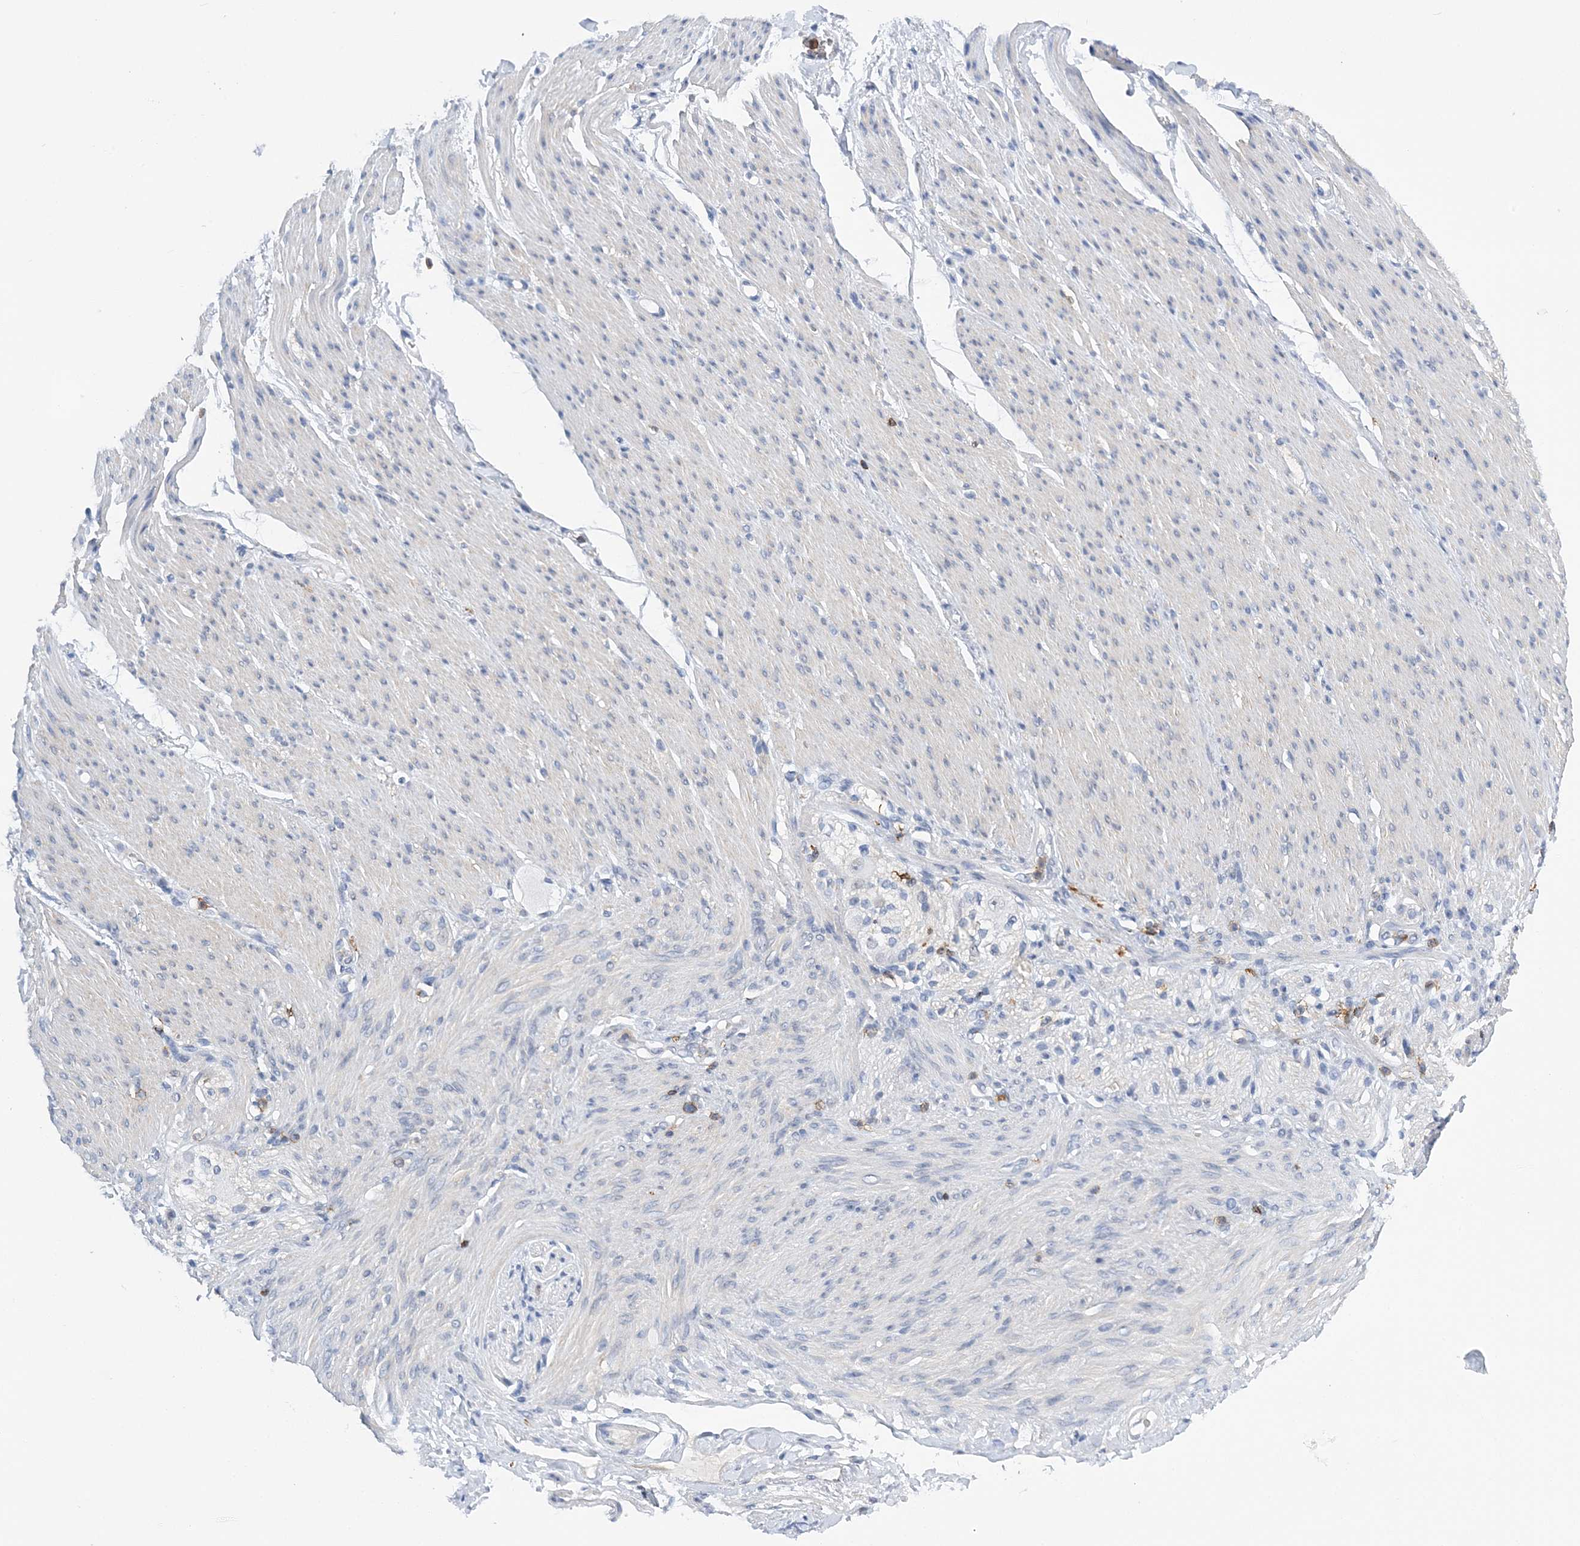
{"staining": {"intensity": "negative", "quantity": "none", "location": "none"}, "tissue": "adipose tissue", "cell_type": "Adipocytes", "image_type": "normal", "snomed": [{"axis": "morphology", "description": "Normal tissue, NOS"}, {"axis": "topography", "description": "Colon"}, {"axis": "topography", "description": "Peripheral nerve tissue"}], "caption": "High power microscopy image of an immunohistochemistry (IHC) photomicrograph of unremarkable adipose tissue, revealing no significant expression in adipocytes.", "gene": "PRMT9", "patient": {"sex": "female", "age": 61}}